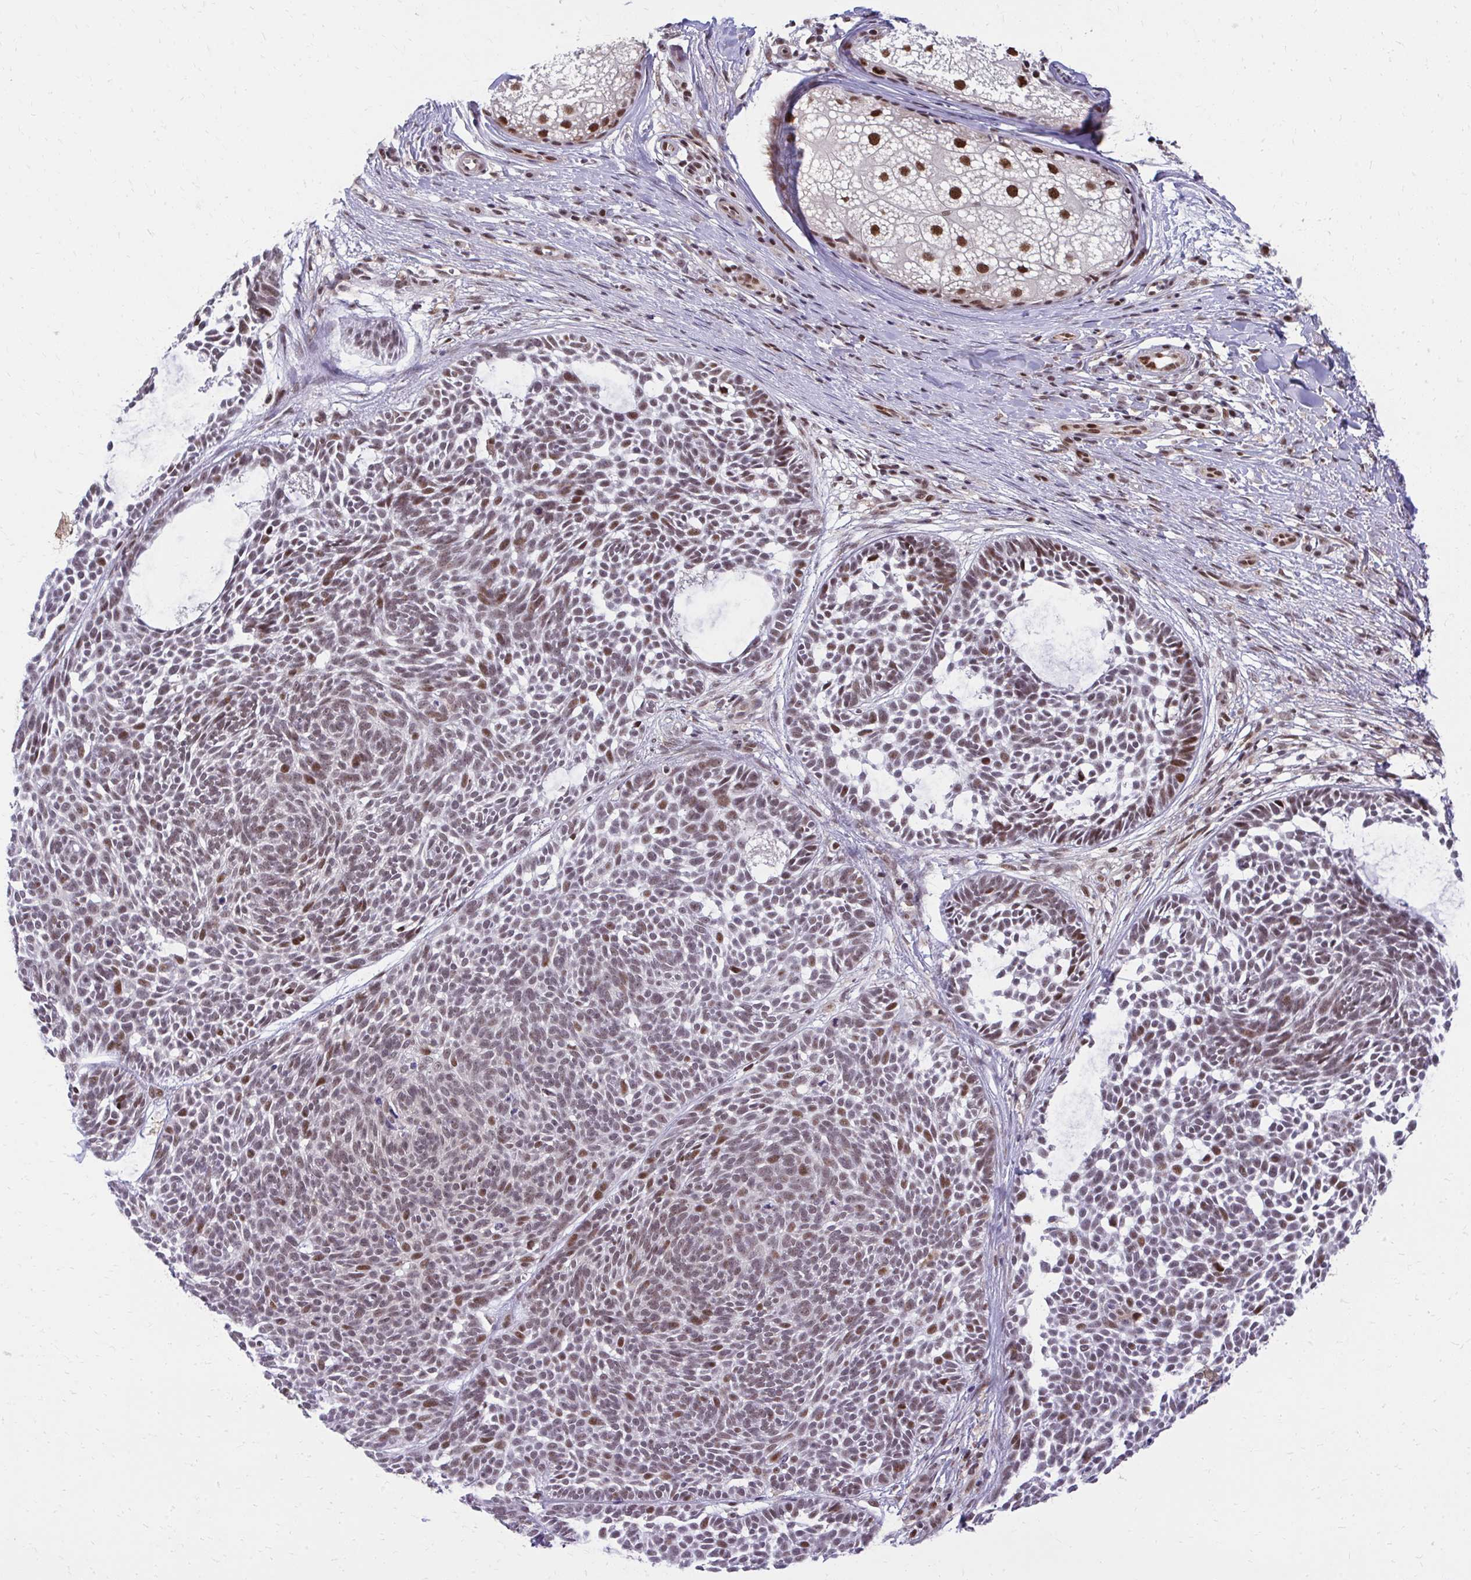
{"staining": {"intensity": "moderate", "quantity": ">75%", "location": "nuclear"}, "tissue": "skin cancer", "cell_type": "Tumor cells", "image_type": "cancer", "snomed": [{"axis": "morphology", "description": "Basal cell carcinoma"}, {"axis": "topography", "description": "Skin"}, {"axis": "topography", "description": "Skin of trunk"}], "caption": "Human basal cell carcinoma (skin) stained for a protein (brown) demonstrates moderate nuclear positive staining in approximately >75% of tumor cells.", "gene": "HOXA4", "patient": {"sex": "male", "age": 74}}